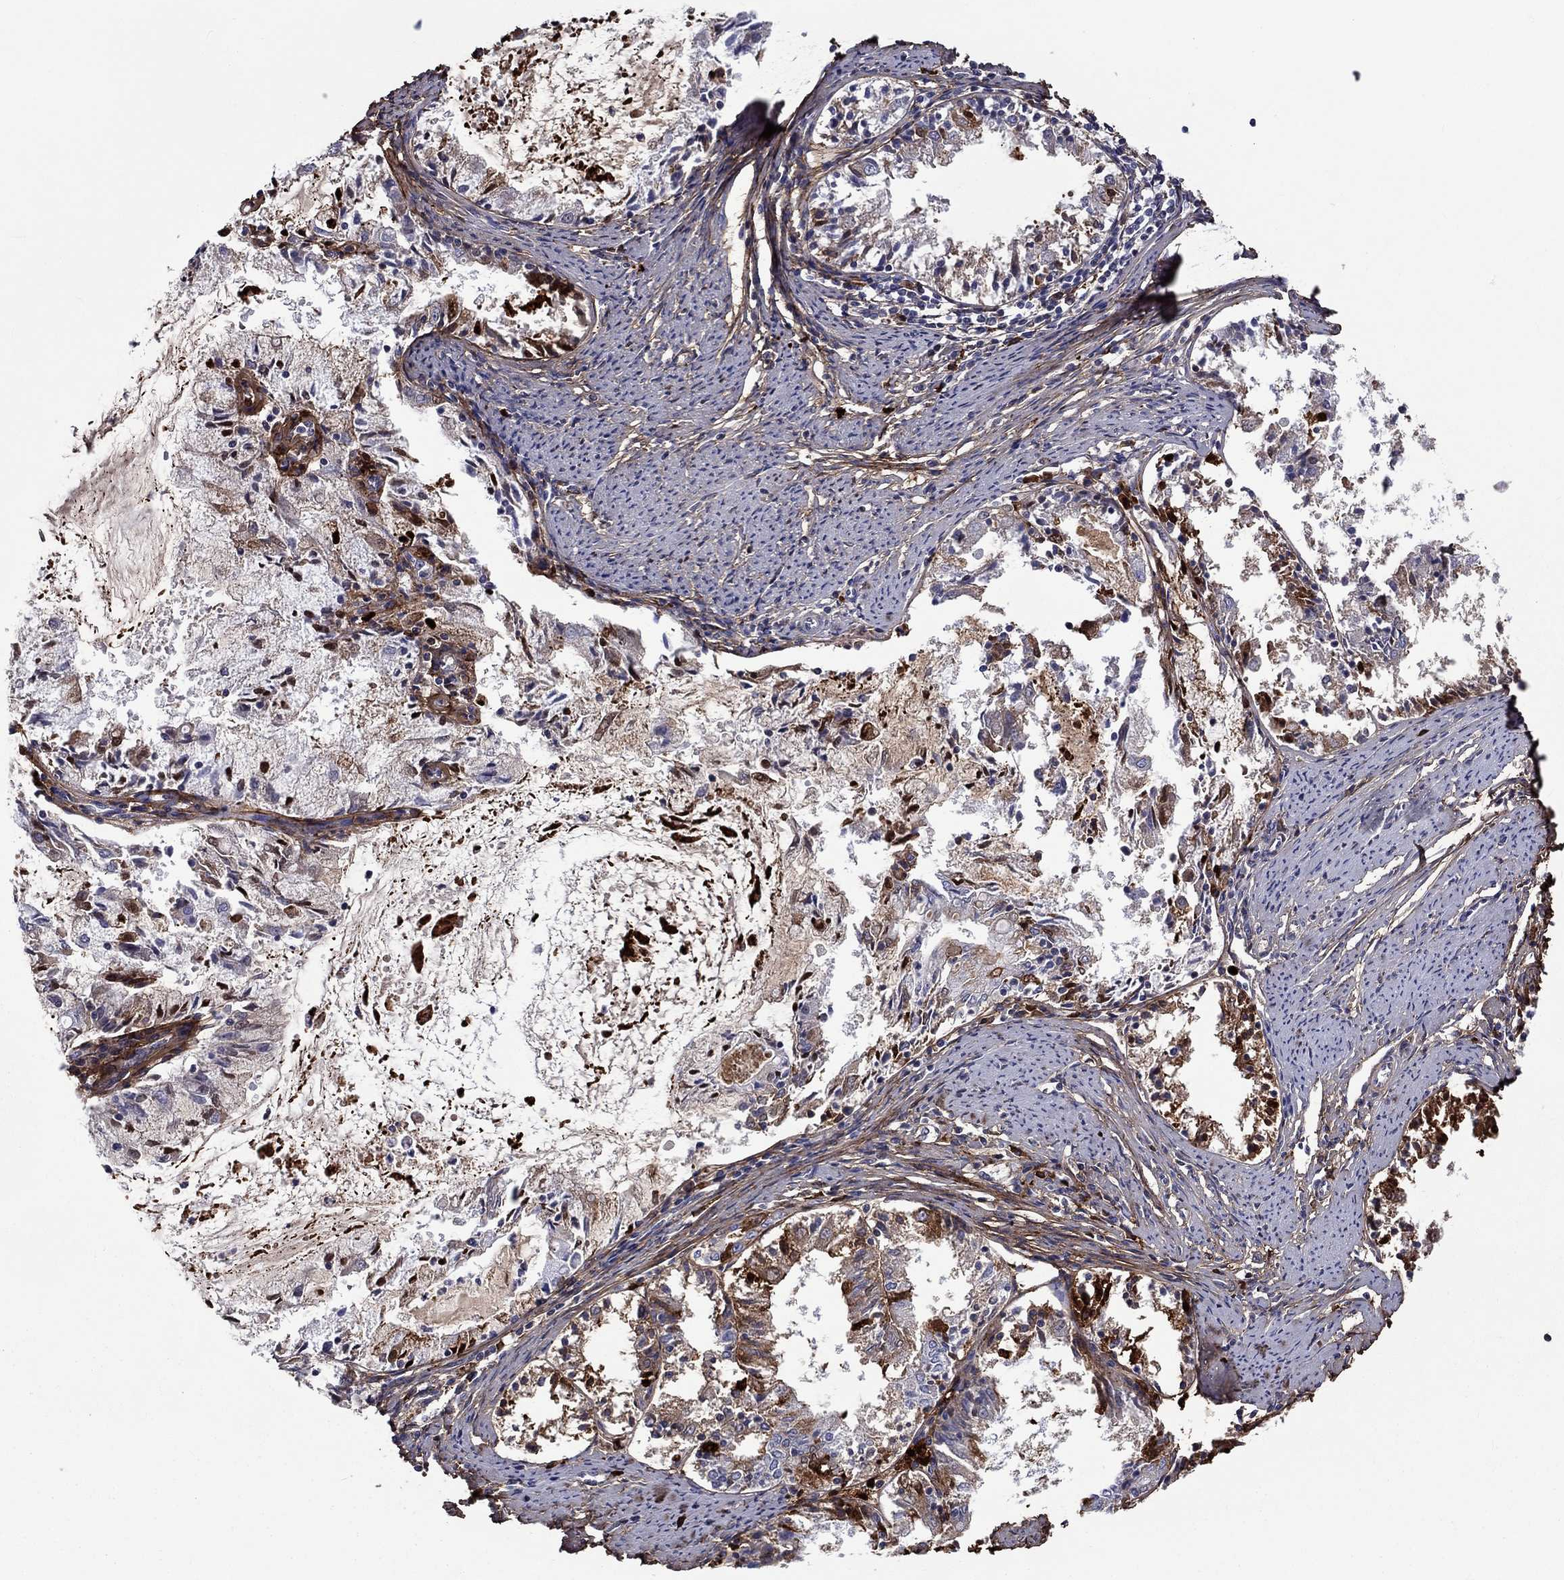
{"staining": {"intensity": "strong", "quantity": "<25%", "location": "cytoplasmic/membranous"}, "tissue": "endometrial cancer", "cell_type": "Tumor cells", "image_type": "cancer", "snomed": [{"axis": "morphology", "description": "Adenocarcinoma, NOS"}, {"axis": "topography", "description": "Endometrium"}], "caption": "The photomicrograph reveals immunohistochemical staining of endometrial cancer (adenocarcinoma). There is strong cytoplasmic/membranous staining is identified in about <25% of tumor cells. Using DAB (brown) and hematoxylin (blue) stains, captured at high magnification using brightfield microscopy.", "gene": "TGFBI", "patient": {"sex": "female", "age": 57}}